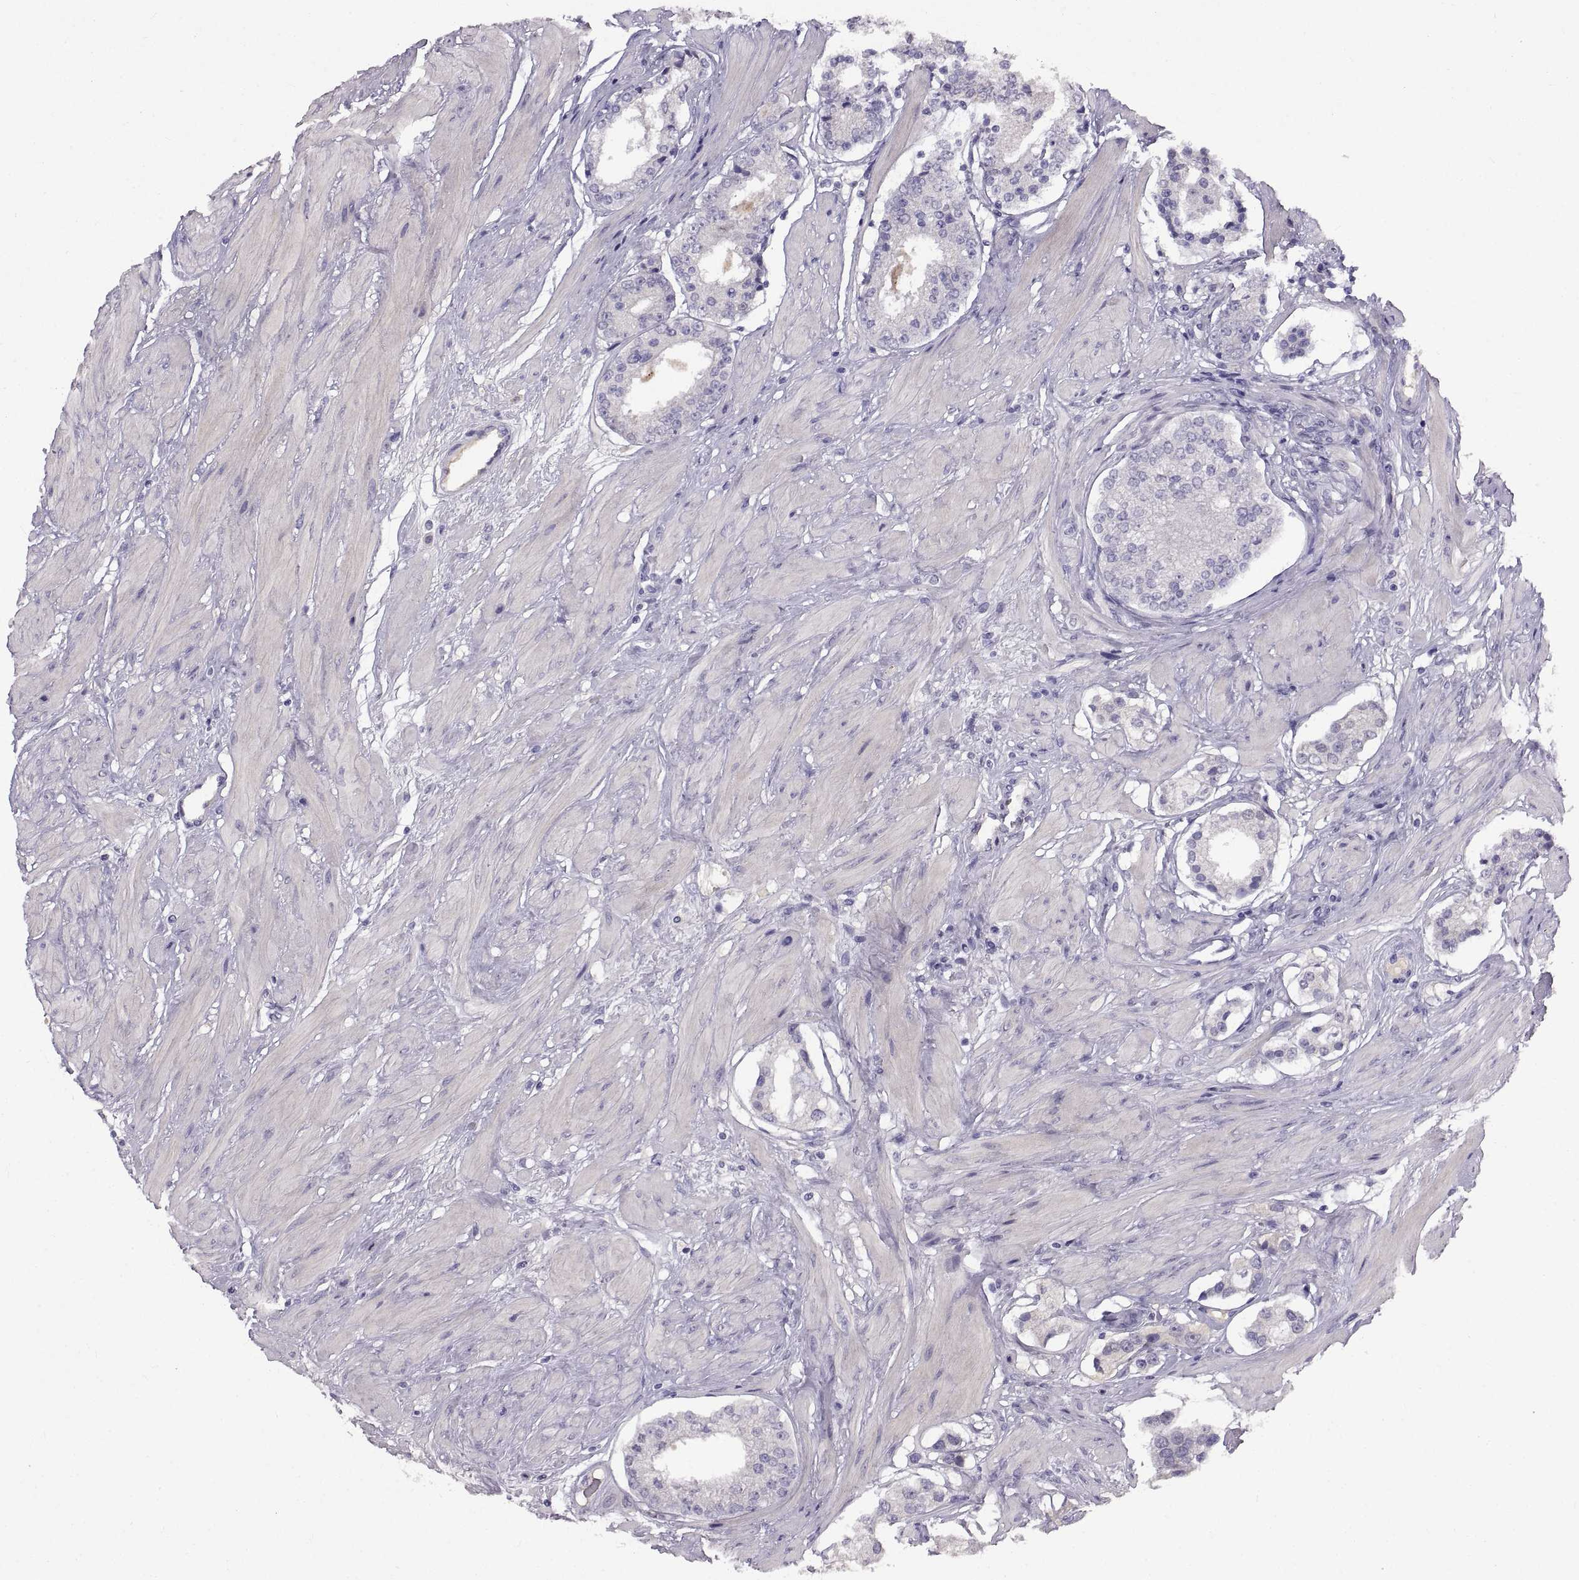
{"staining": {"intensity": "negative", "quantity": "none", "location": "none"}, "tissue": "prostate cancer", "cell_type": "Tumor cells", "image_type": "cancer", "snomed": [{"axis": "morphology", "description": "Adenocarcinoma, Low grade"}, {"axis": "topography", "description": "Prostate"}], "caption": "Human prostate cancer (adenocarcinoma (low-grade)) stained for a protein using IHC displays no expression in tumor cells.", "gene": "ADAM32", "patient": {"sex": "male", "age": 60}}